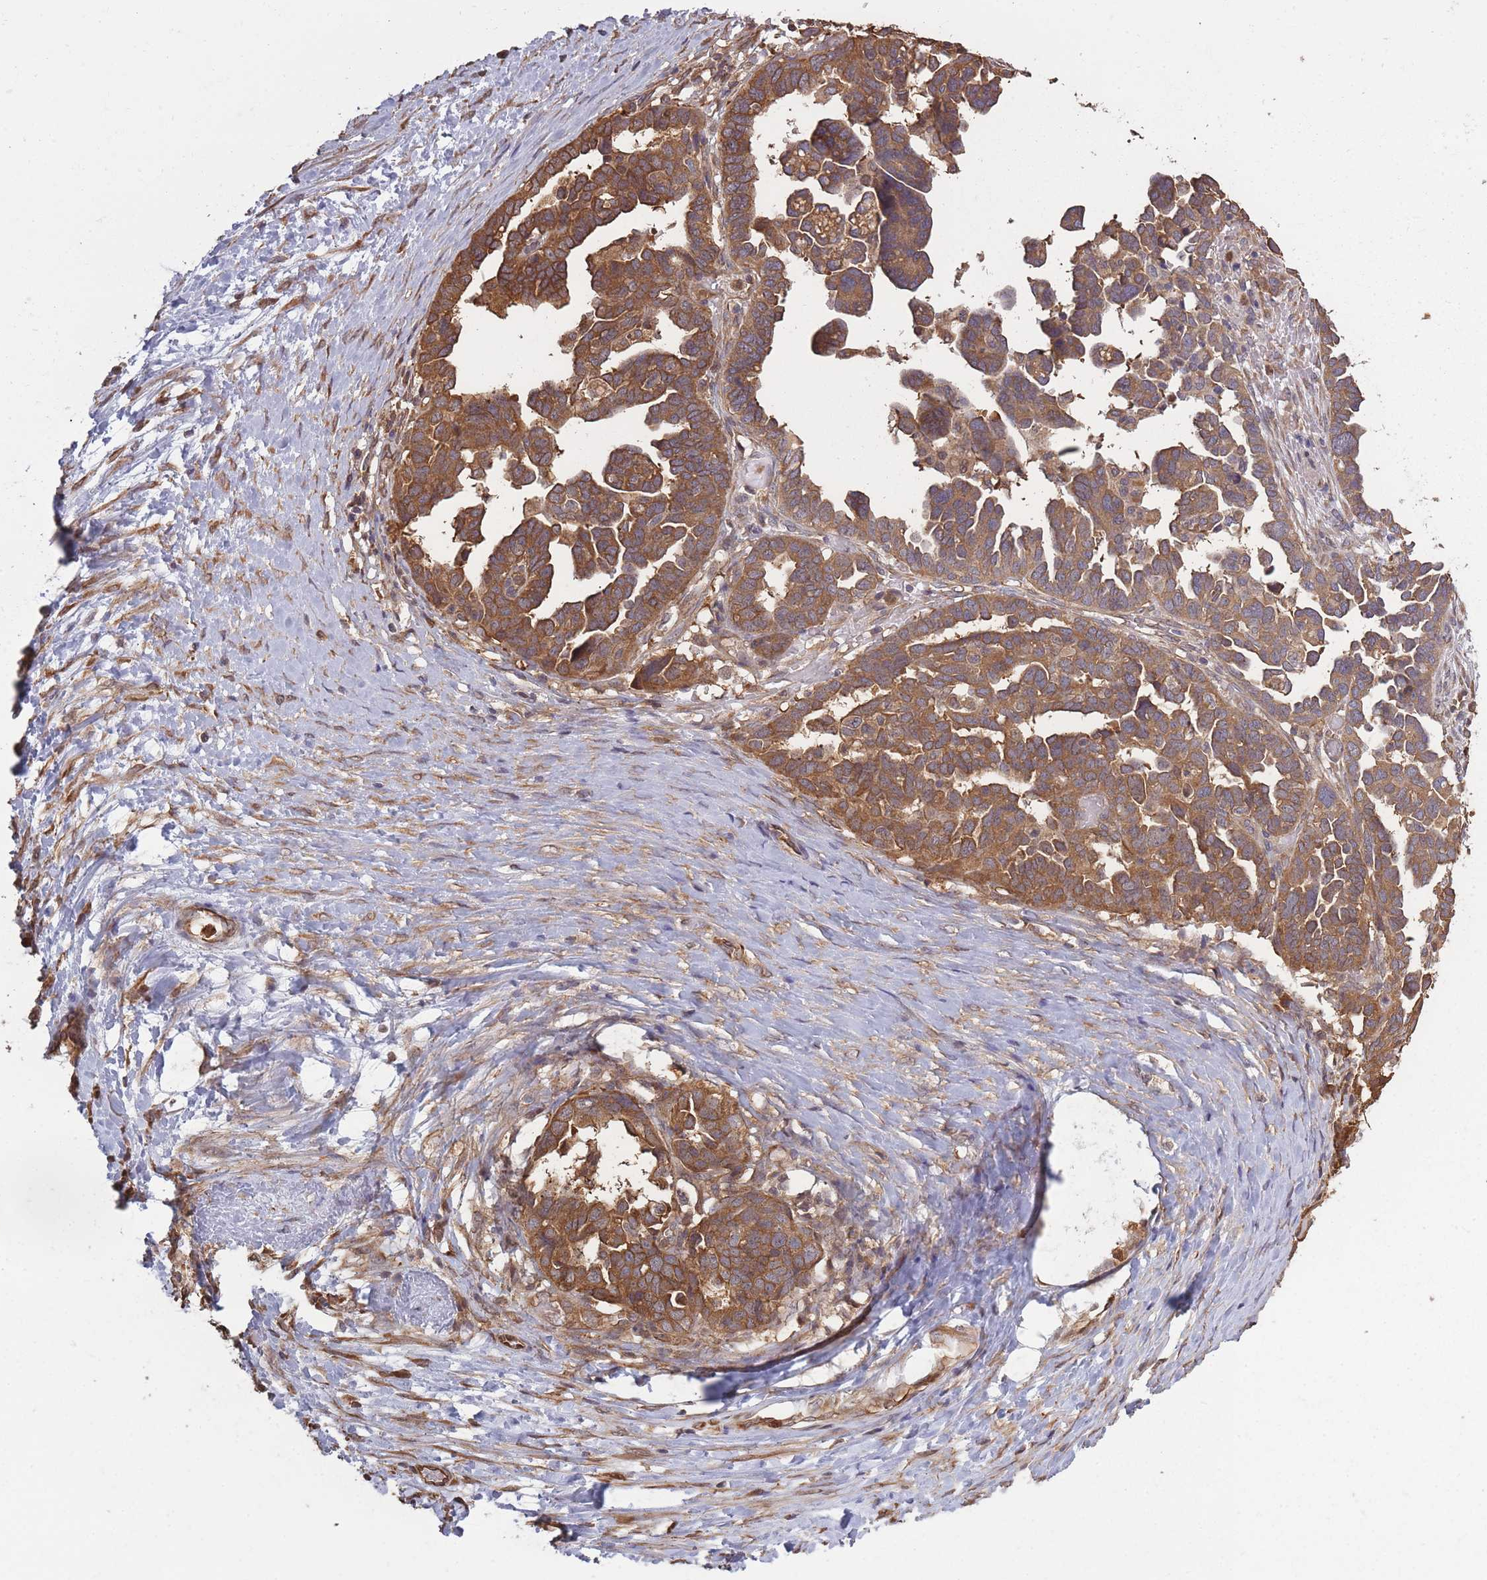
{"staining": {"intensity": "moderate", "quantity": ">75%", "location": "cytoplasmic/membranous"}, "tissue": "ovarian cancer", "cell_type": "Tumor cells", "image_type": "cancer", "snomed": [{"axis": "morphology", "description": "Cystadenocarcinoma, serous, NOS"}, {"axis": "topography", "description": "Ovary"}], "caption": "Human ovarian cancer (serous cystadenocarcinoma) stained with a brown dye demonstrates moderate cytoplasmic/membranous positive expression in approximately >75% of tumor cells.", "gene": "ARL13B", "patient": {"sex": "female", "age": 54}}